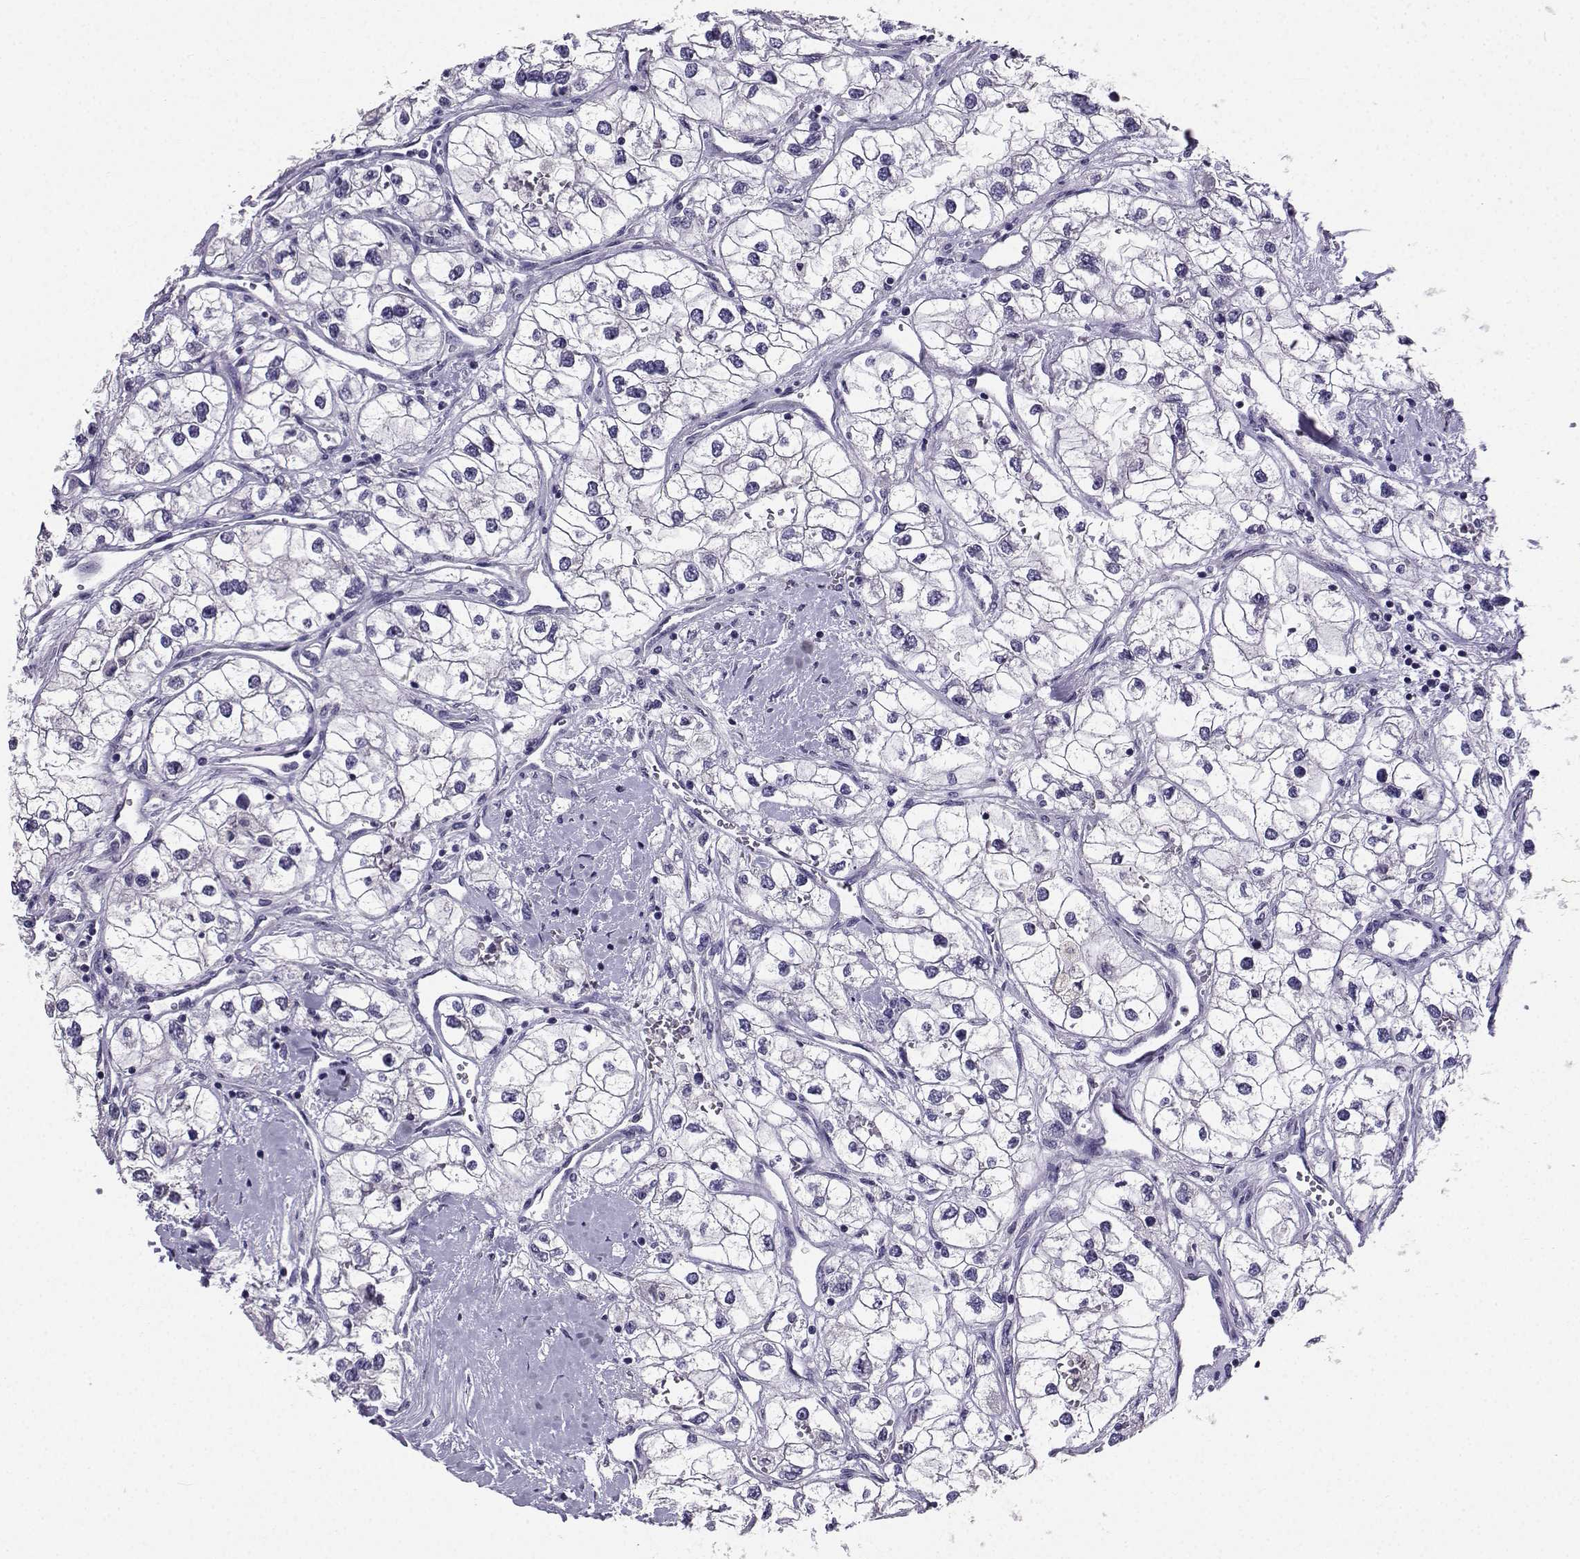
{"staining": {"intensity": "negative", "quantity": "none", "location": "none"}, "tissue": "renal cancer", "cell_type": "Tumor cells", "image_type": "cancer", "snomed": [{"axis": "morphology", "description": "Adenocarcinoma, NOS"}, {"axis": "topography", "description": "Kidney"}], "caption": "Renal adenocarcinoma was stained to show a protein in brown. There is no significant staining in tumor cells.", "gene": "SPAG11B", "patient": {"sex": "male", "age": 59}}